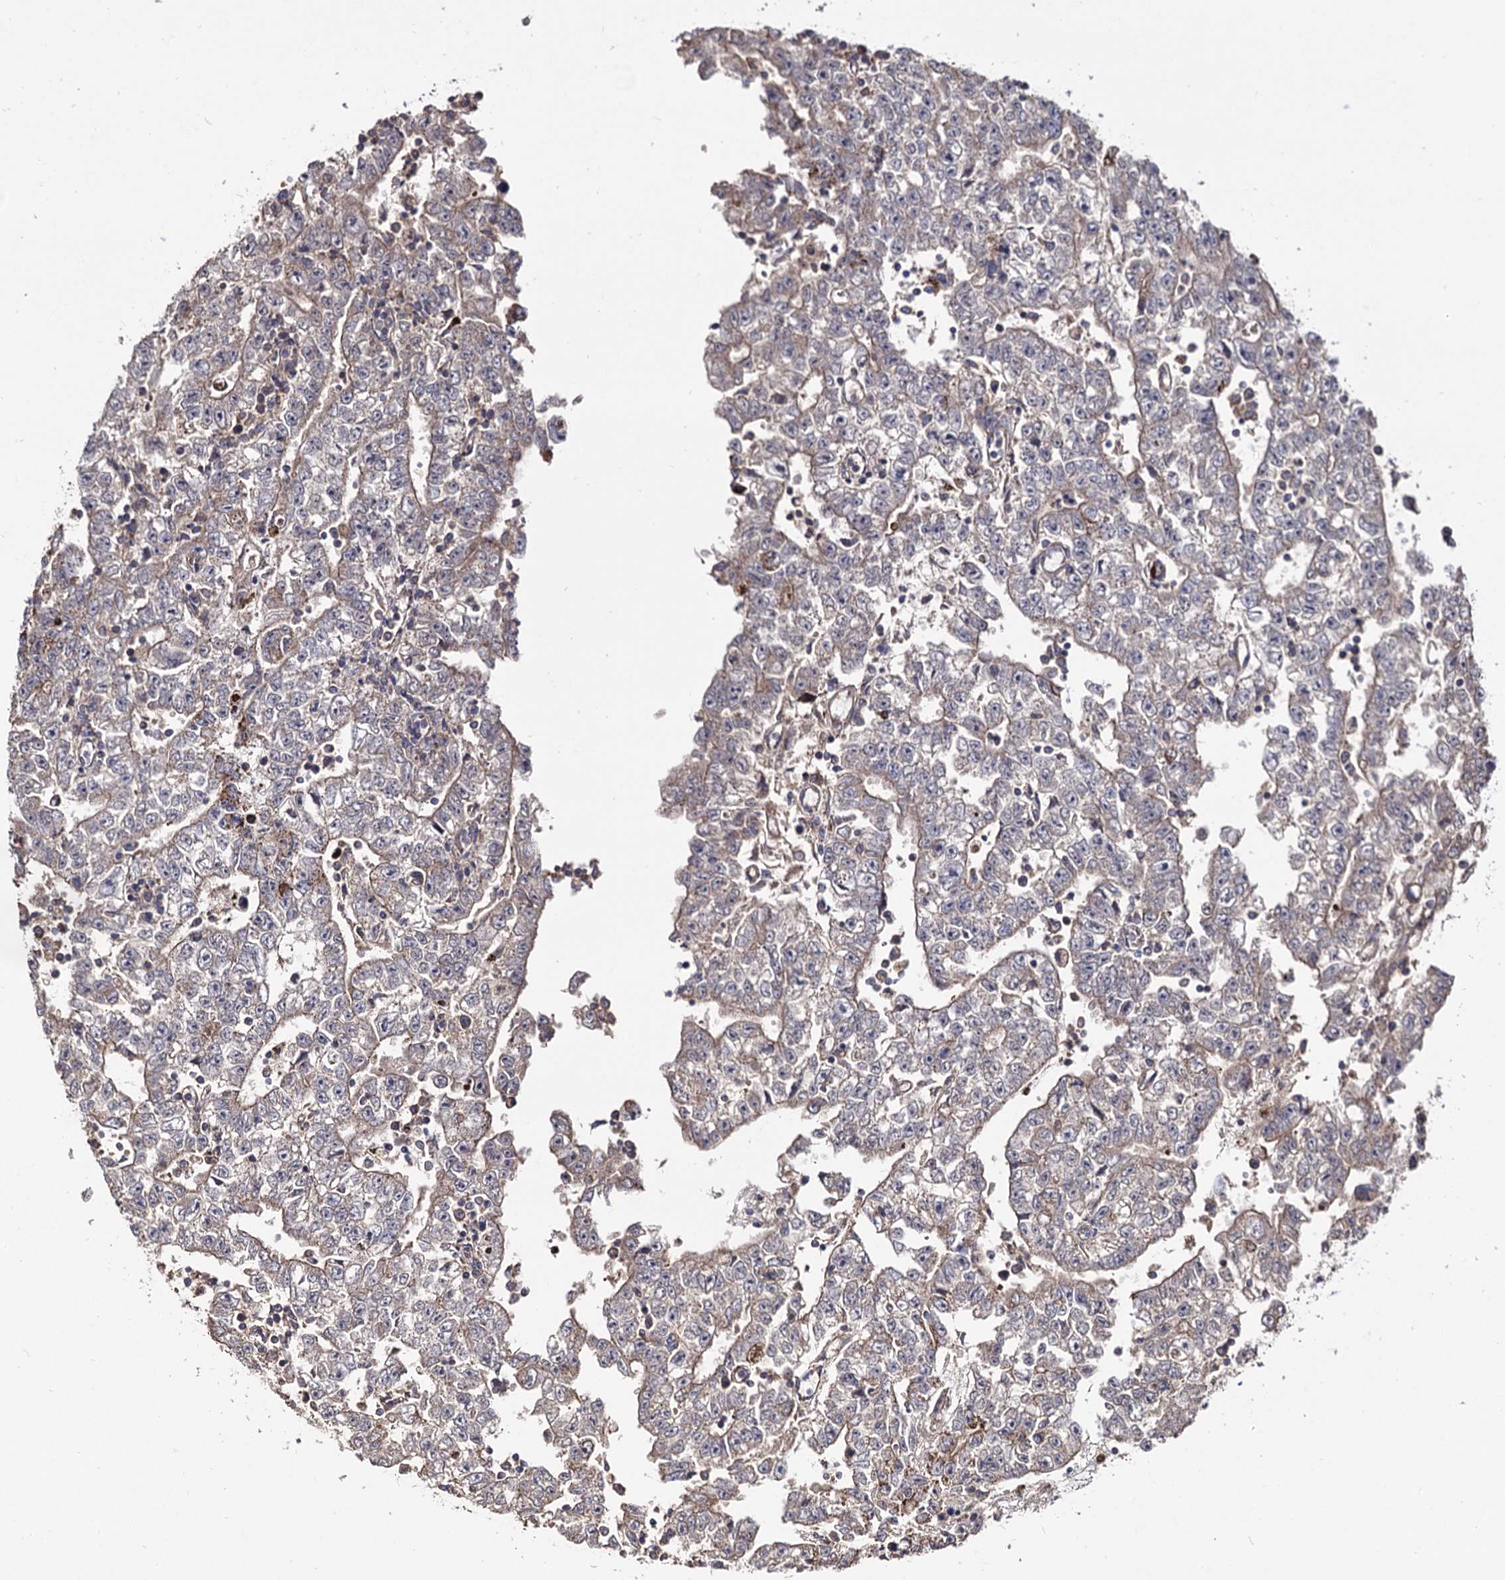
{"staining": {"intensity": "negative", "quantity": "none", "location": "none"}, "tissue": "testis cancer", "cell_type": "Tumor cells", "image_type": "cancer", "snomed": [{"axis": "morphology", "description": "Carcinoma, Embryonal, NOS"}, {"axis": "topography", "description": "Testis"}], "caption": "Immunohistochemical staining of human embryonal carcinoma (testis) exhibits no significant expression in tumor cells.", "gene": "IQCH", "patient": {"sex": "male", "age": 25}}